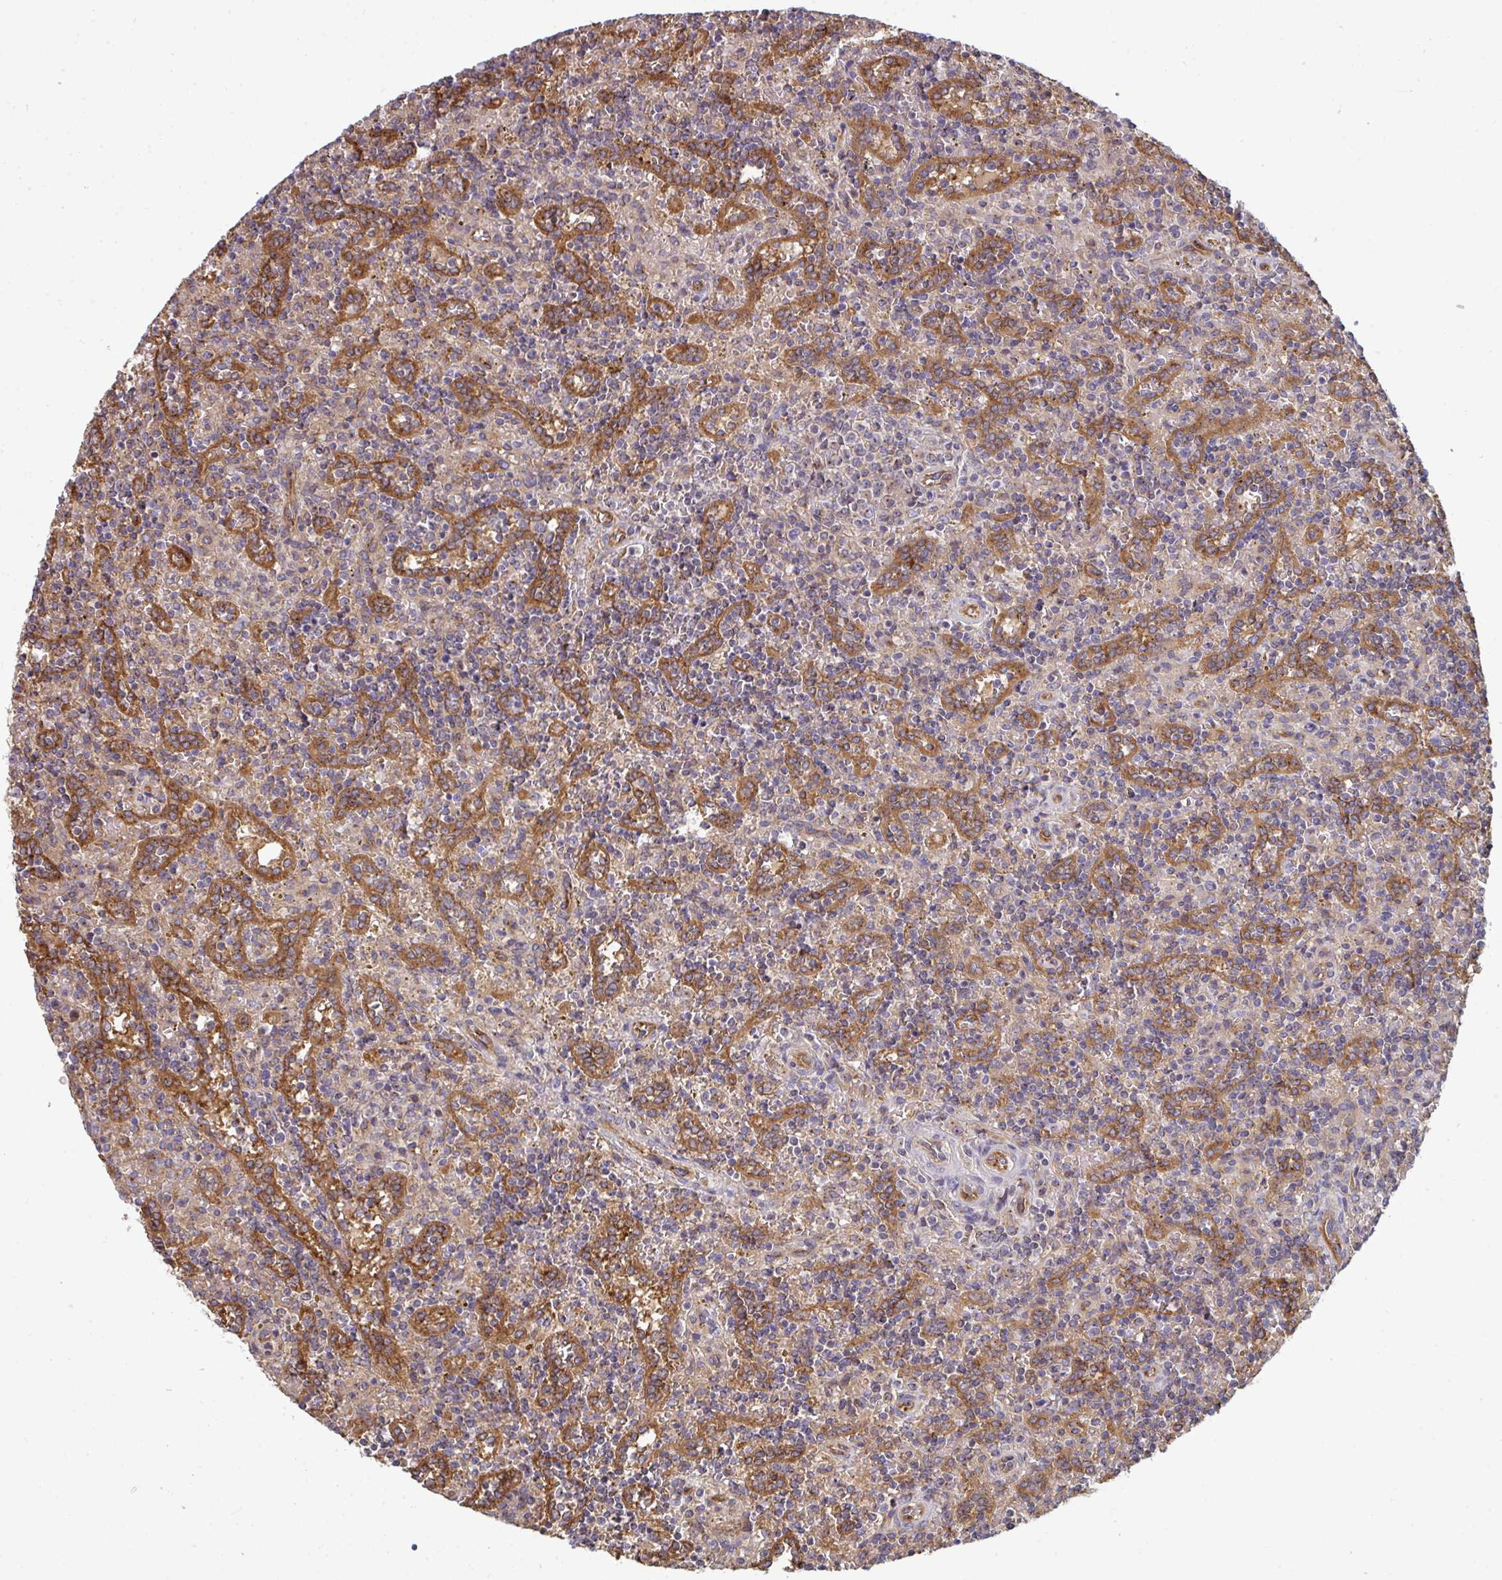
{"staining": {"intensity": "negative", "quantity": "none", "location": "none"}, "tissue": "lymphoma", "cell_type": "Tumor cells", "image_type": "cancer", "snomed": [{"axis": "morphology", "description": "Malignant lymphoma, non-Hodgkin's type, Low grade"}, {"axis": "topography", "description": "Spleen"}], "caption": "High magnification brightfield microscopy of lymphoma stained with DAB (3,3'-diaminobenzidine) (brown) and counterstained with hematoxylin (blue): tumor cells show no significant staining. Brightfield microscopy of immunohistochemistry stained with DAB (3,3'-diaminobenzidine) (brown) and hematoxylin (blue), captured at high magnification.", "gene": "DYNC1I2", "patient": {"sex": "male", "age": 67}}